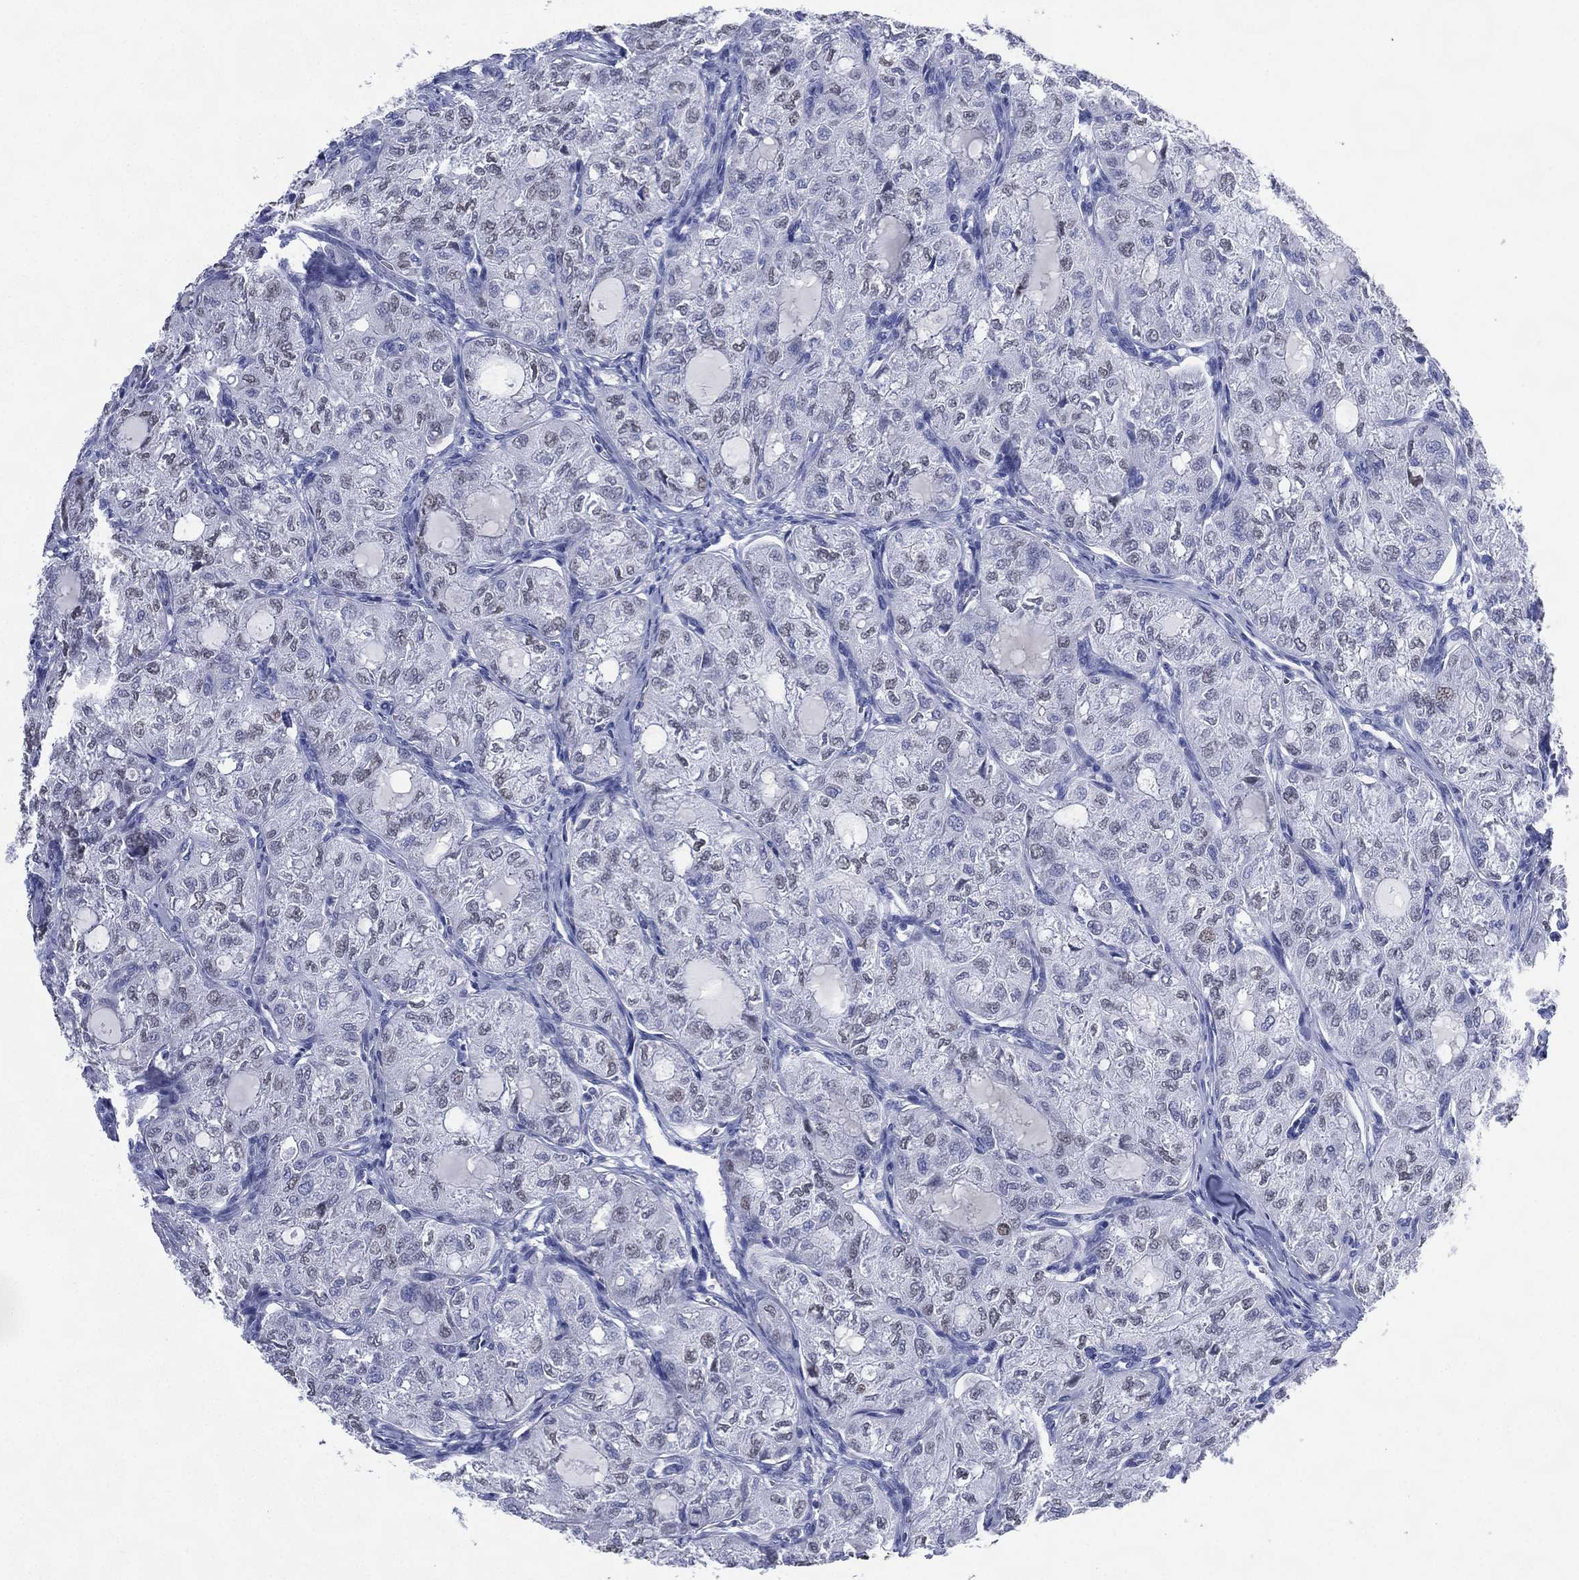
{"staining": {"intensity": "negative", "quantity": "none", "location": "none"}, "tissue": "thyroid cancer", "cell_type": "Tumor cells", "image_type": "cancer", "snomed": [{"axis": "morphology", "description": "Follicular adenoma carcinoma, NOS"}, {"axis": "topography", "description": "Thyroid gland"}], "caption": "This is an immunohistochemistry (IHC) histopathology image of thyroid cancer (follicular adenoma carcinoma). There is no staining in tumor cells.", "gene": "TMEM247", "patient": {"sex": "male", "age": 75}}